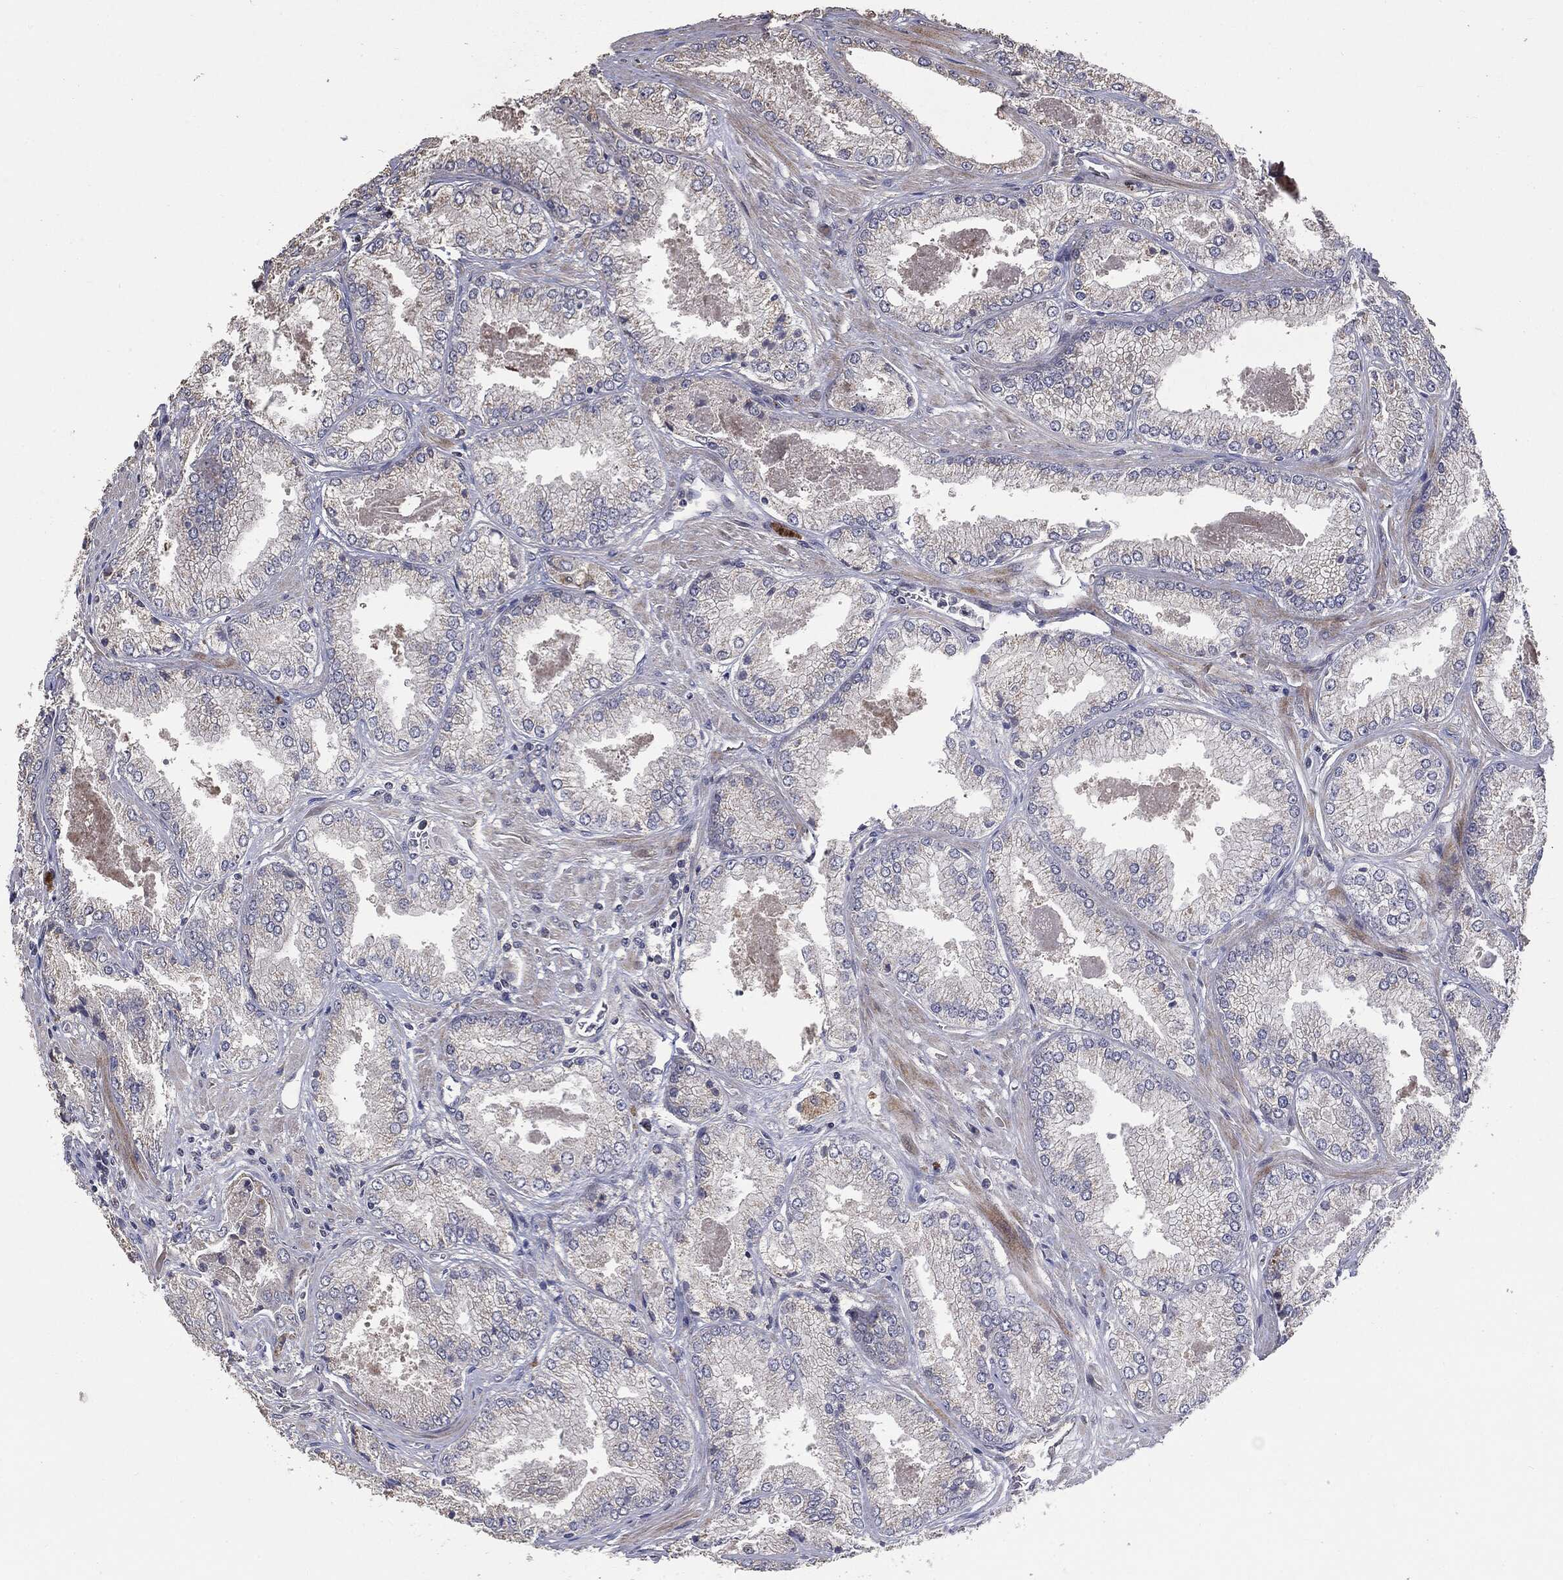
{"staining": {"intensity": "negative", "quantity": "none", "location": "none"}, "tissue": "prostate cancer", "cell_type": "Tumor cells", "image_type": "cancer", "snomed": [{"axis": "morphology", "description": "Adenocarcinoma, Low grade"}, {"axis": "topography", "description": "Prostate"}], "caption": "Immunohistochemistry (IHC) of human prostate cancer (low-grade adenocarcinoma) reveals no positivity in tumor cells.", "gene": "MTOR", "patient": {"sex": "male", "age": 68}}